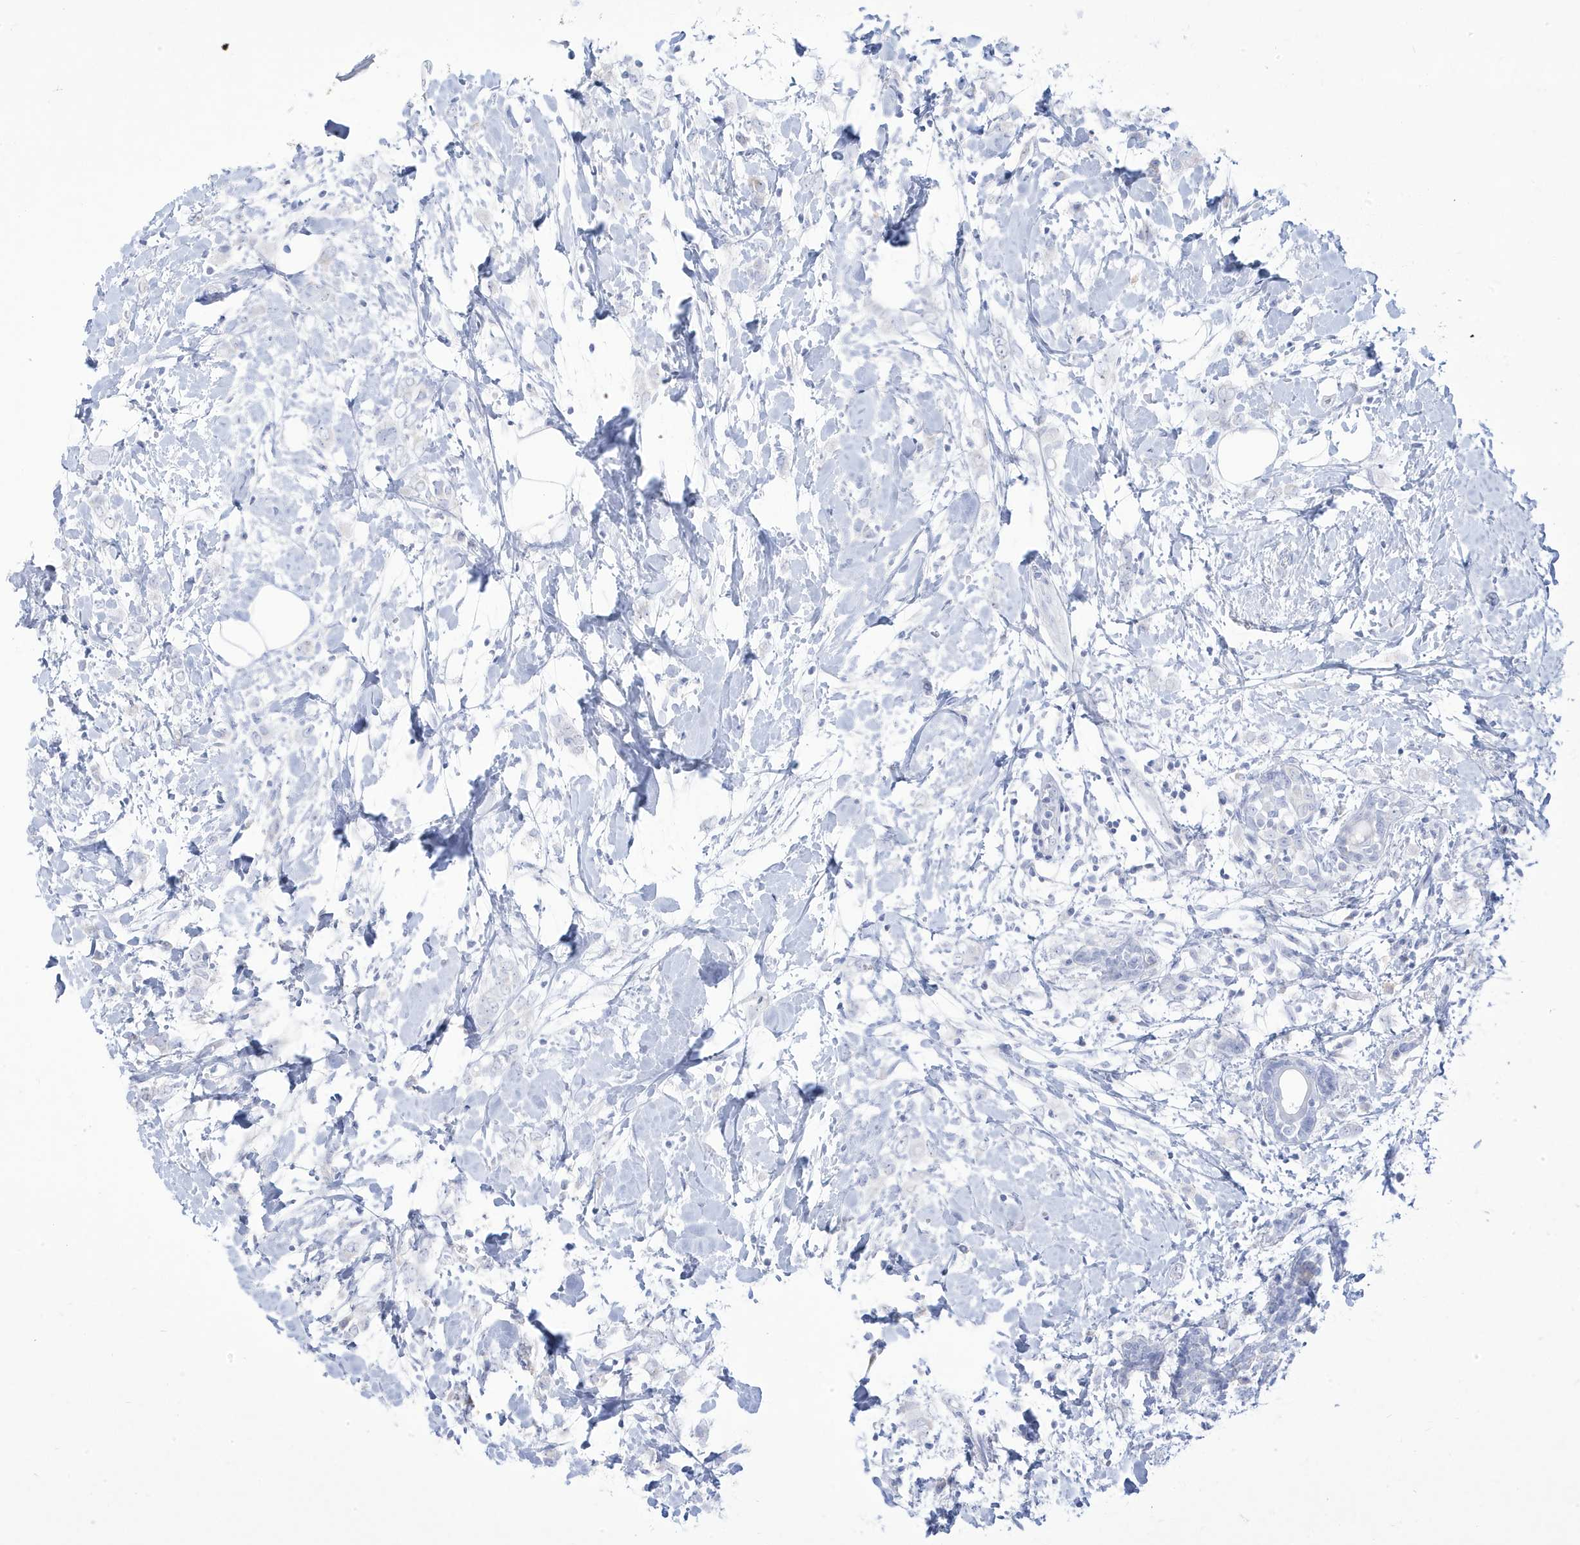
{"staining": {"intensity": "negative", "quantity": "none", "location": "none"}, "tissue": "breast cancer", "cell_type": "Tumor cells", "image_type": "cancer", "snomed": [{"axis": "morphology", "description": "Normal tissue, NOS"}, {"axis": "morphology", "description": "Lobular carcinoma"}, {"axis": "topography", "description": "Breast"}], "caption": "IHC image of human breast cancer (lobular carcinoma) stained for a protein (brown), which displays no expression in tumor cells. The staining is performed using DAB (3,3'-diaminobenzidine) brown chromogen with nuclei counter-stained in using hematoxylin.", "gene": "ADAMTSL3", "patient": {"sex": "female", "age": 47}}